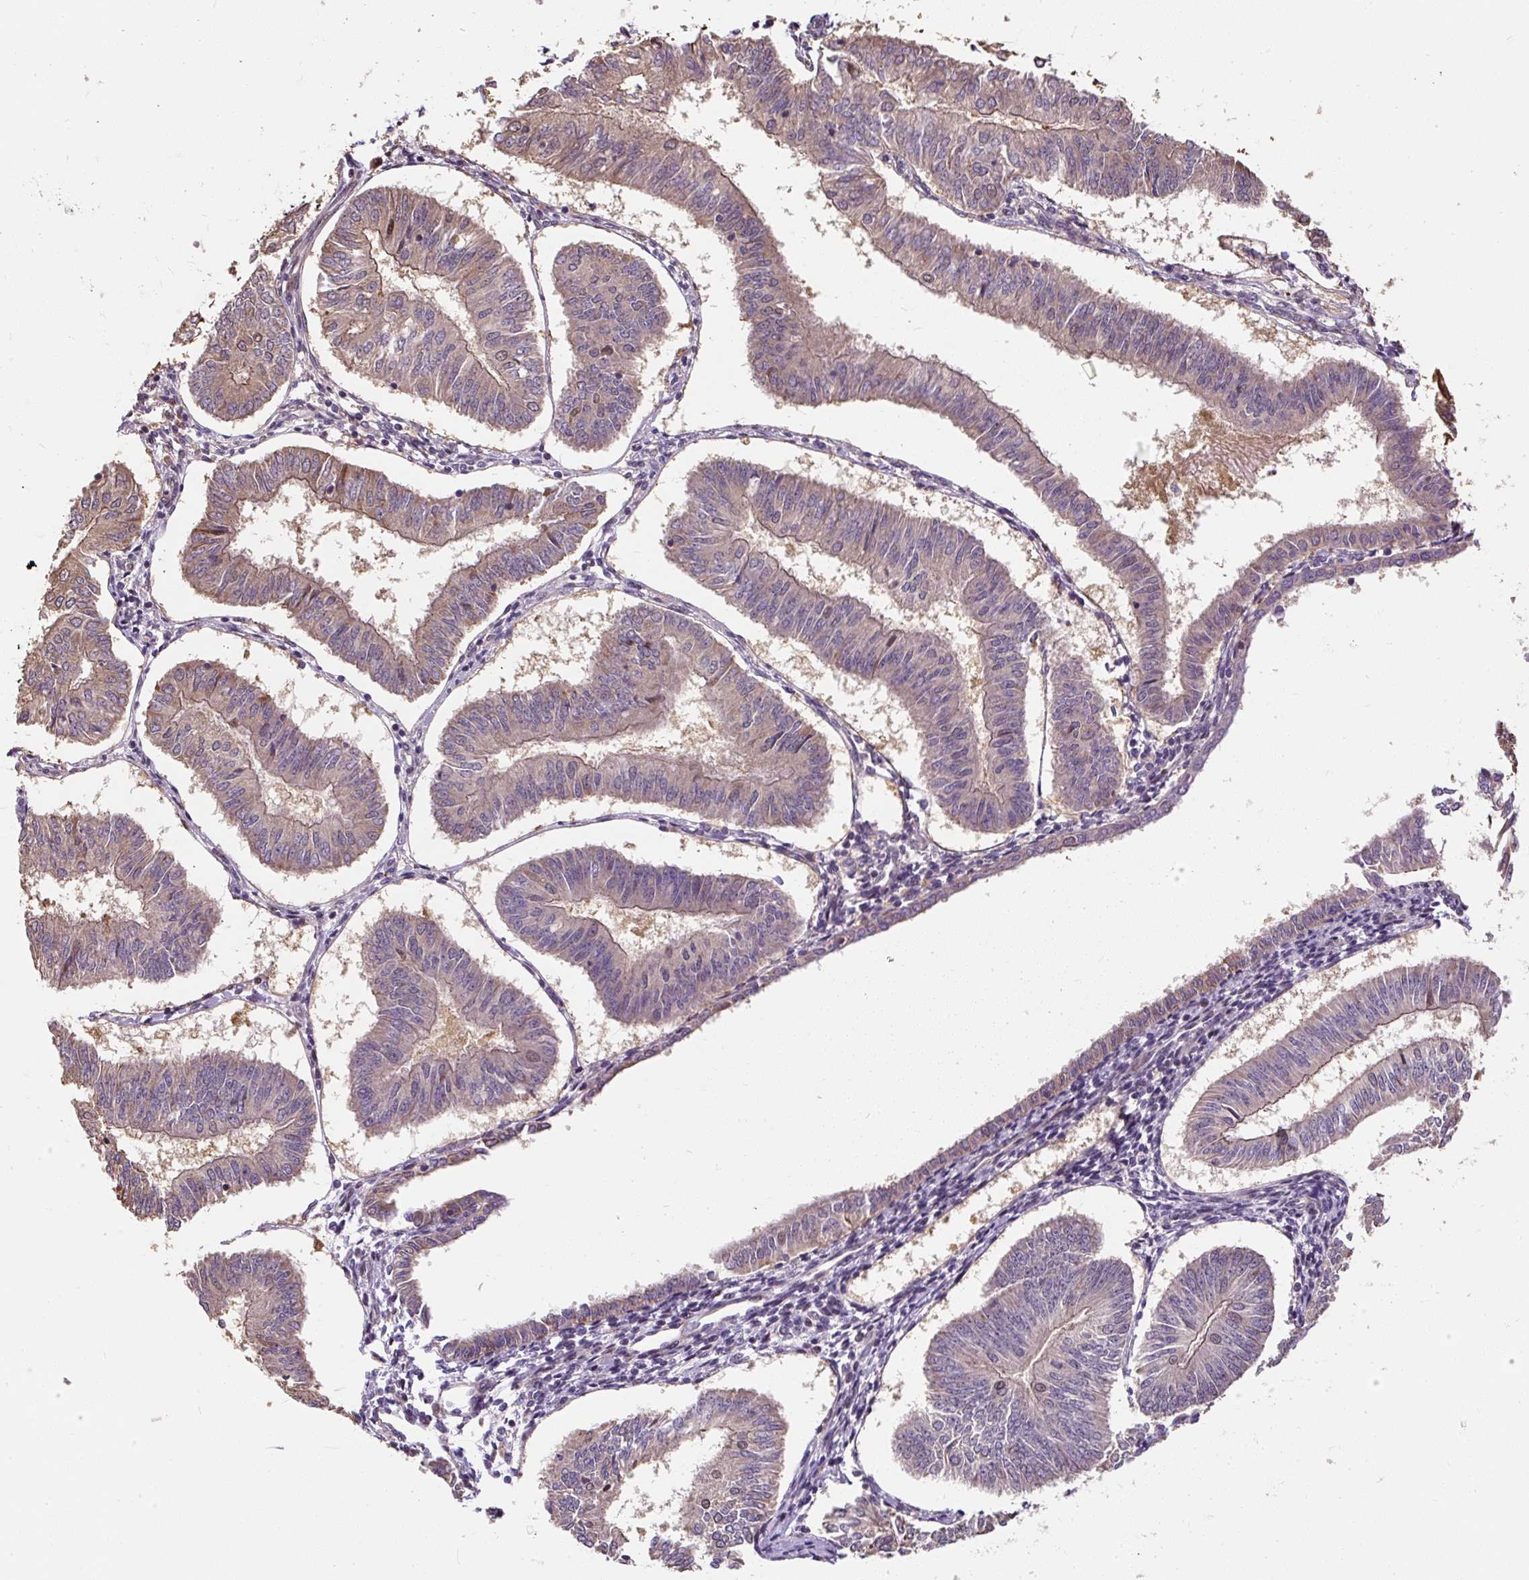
{"staining": {"intensity": "weak", "quantity": "<25%", "location": "cytoplasmic/membranous"}, "tissue": "endometrial cancer", "cell_type": "Tumor cells", "image_type": "cancer", "snomed": [{"axis": "morphology", "description": "Adenocarcinoma, NOS"}, {"axis": "topography", "description": "Endometrium"}], "caption": "Endometrial cancer stained for a protein using immunohistochemistry (IHC) demonstrates no positivity tumor cells.", "gene": "PUS7L", "patient": {"sex": "female", "age": 58}}